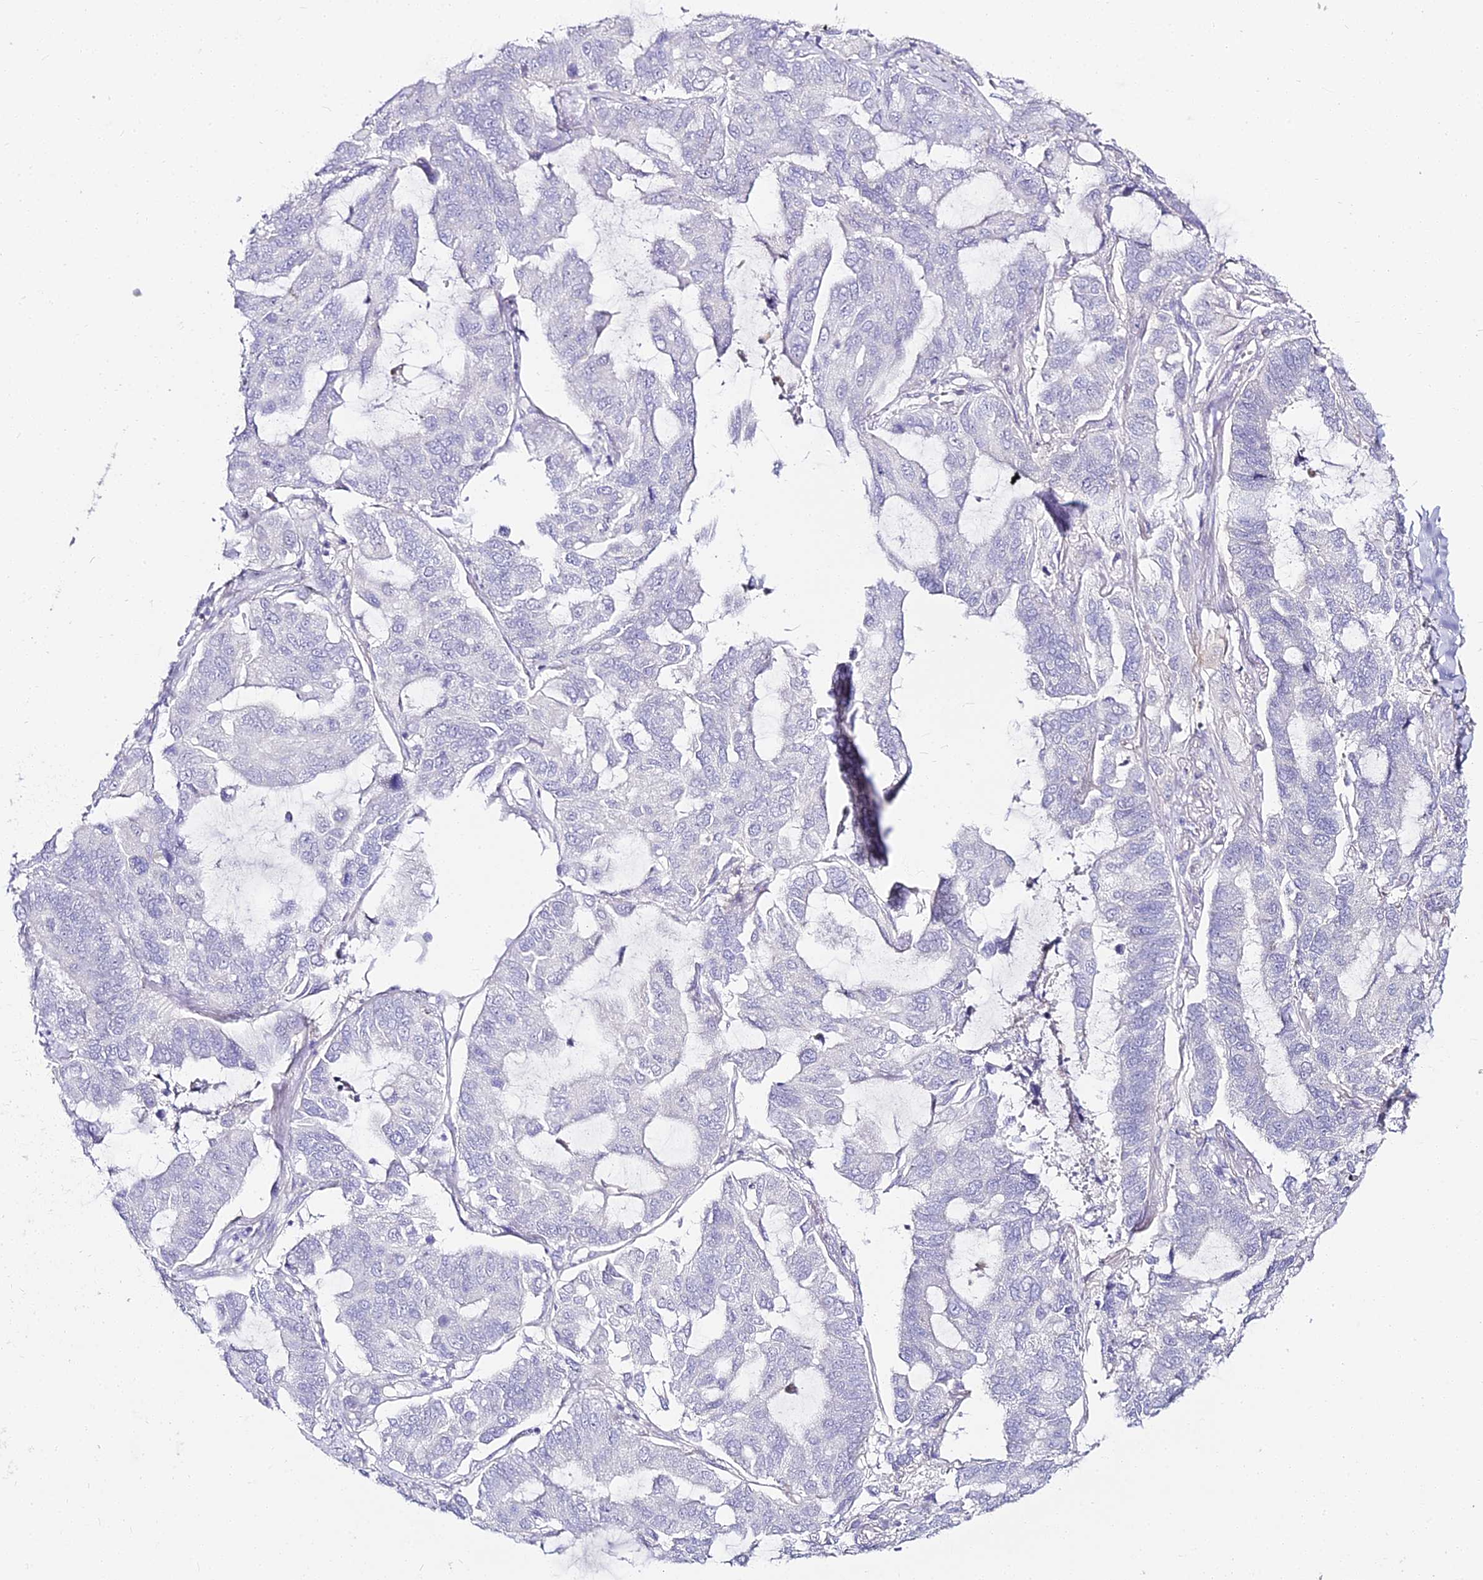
{"staining": {"intensity": "negative", "quantity": "none", "location": "none"}, "tissue": "lung cancer", "cell_type": "Tumor cells", "image_type": "cancer", "snomed": [{"axis": "morphology", "description": "Adenocarcinoma, NOS"}, {"axis": "topography", "description": "Lung"}], "caption": "This is a micrograph of IHC staining of adenocarcinoma (lung), which shows no staining in tumor cells.", "gene": "ALPG", "patient": {"sex": "male", "age": 64}}